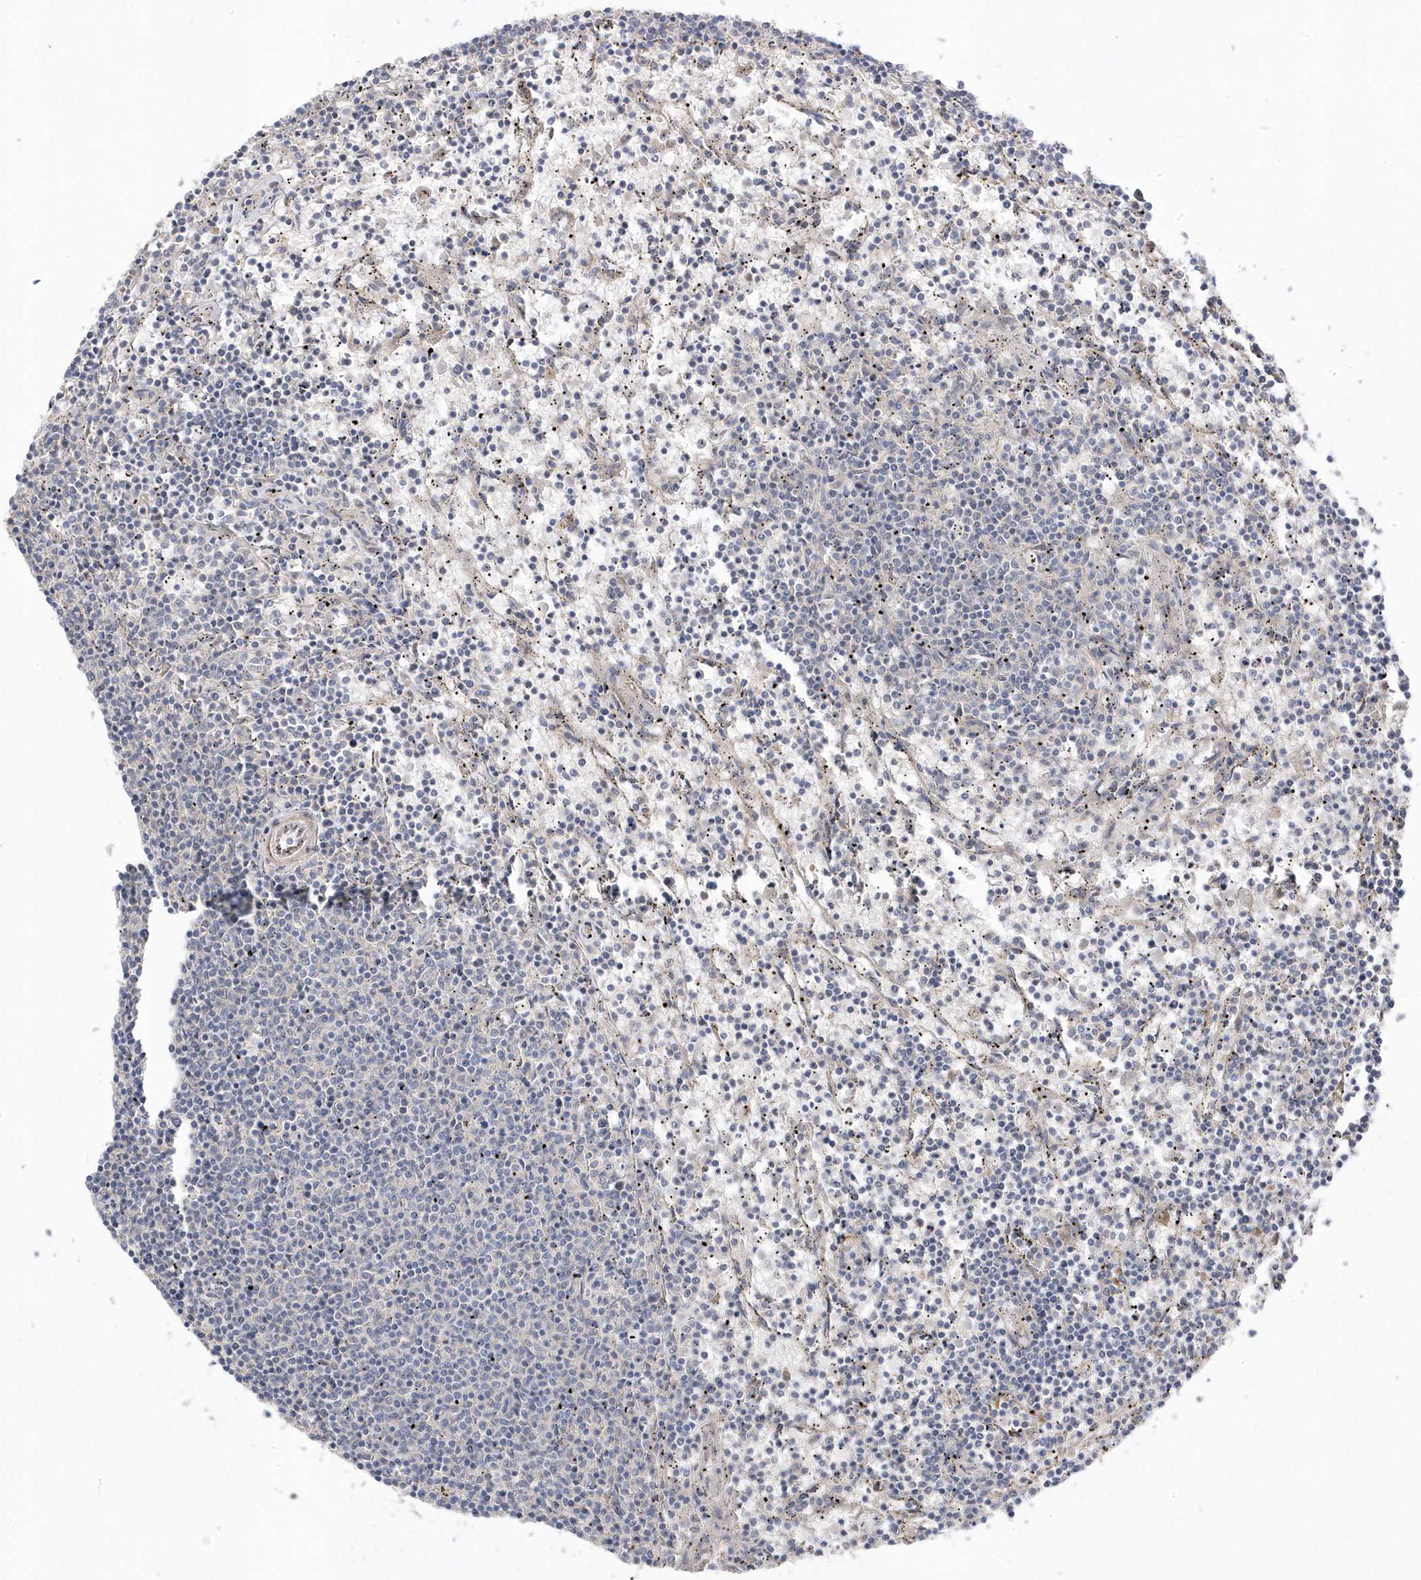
{"staining": {"intensity": "negative", "quantity": "none", "location": "none"}, "tissue": "lymphoma", "cell_type": "Tumor cells", "image_type": "cancer", "snomed": [{"axis": "morphology", "description": "Malignant lymphoma, non-Hodgkin's type, Low grade"}, {"axis": "topography", "description": "Spleen"}], "caption": "A micrograph of human lymphoma is negative for staining in tumor cells.", "gene": "GTPBP6", "patient": {"sex": "female", "age": 50}}